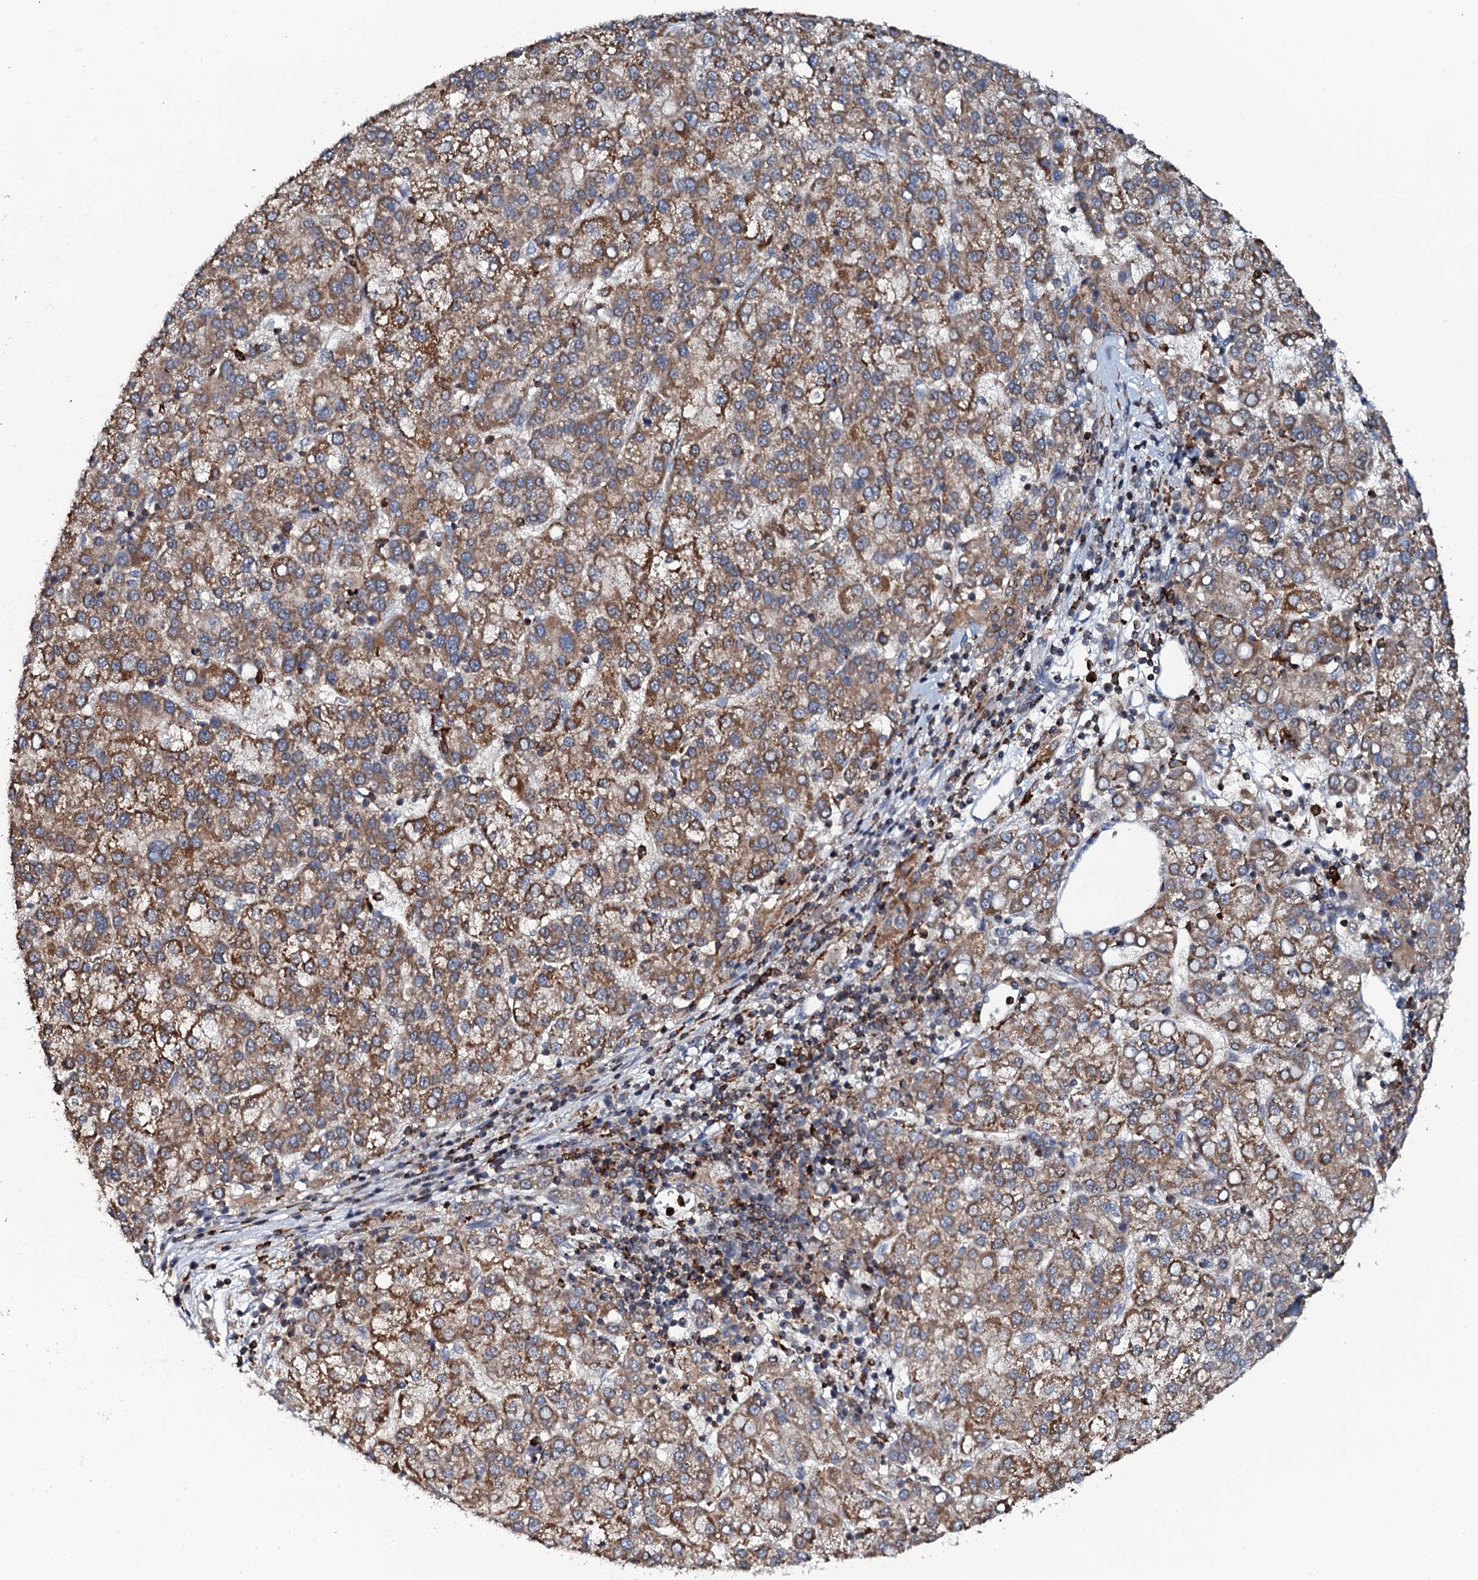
{"staining": {"intensity": "moderate", "quantity": ">75%", "location": "cytoplasmic/membranous"}, "tissue": "liver cancer", "cell_type": "Tumor cells", "image_type": "cancer", "snomed": [{"axis": "morphology", "description": "Carcinoma, Hepatocellular, NOS"}, {"axis": "topography", "description": "Liver"}], "caption": "Immunohistochemistry photomicrograph of neoplastic tissue: human liver cancer stained using immunohistochemistry (IHC) shows medium levels of moderate protein expression localized specifically in the cytoplasmic/membranous of tumor cells, appearing as a cytoplasmic/membranous brown color.", "gene": "VAMP8", "patient": {"sex": "female", "age": 58}}